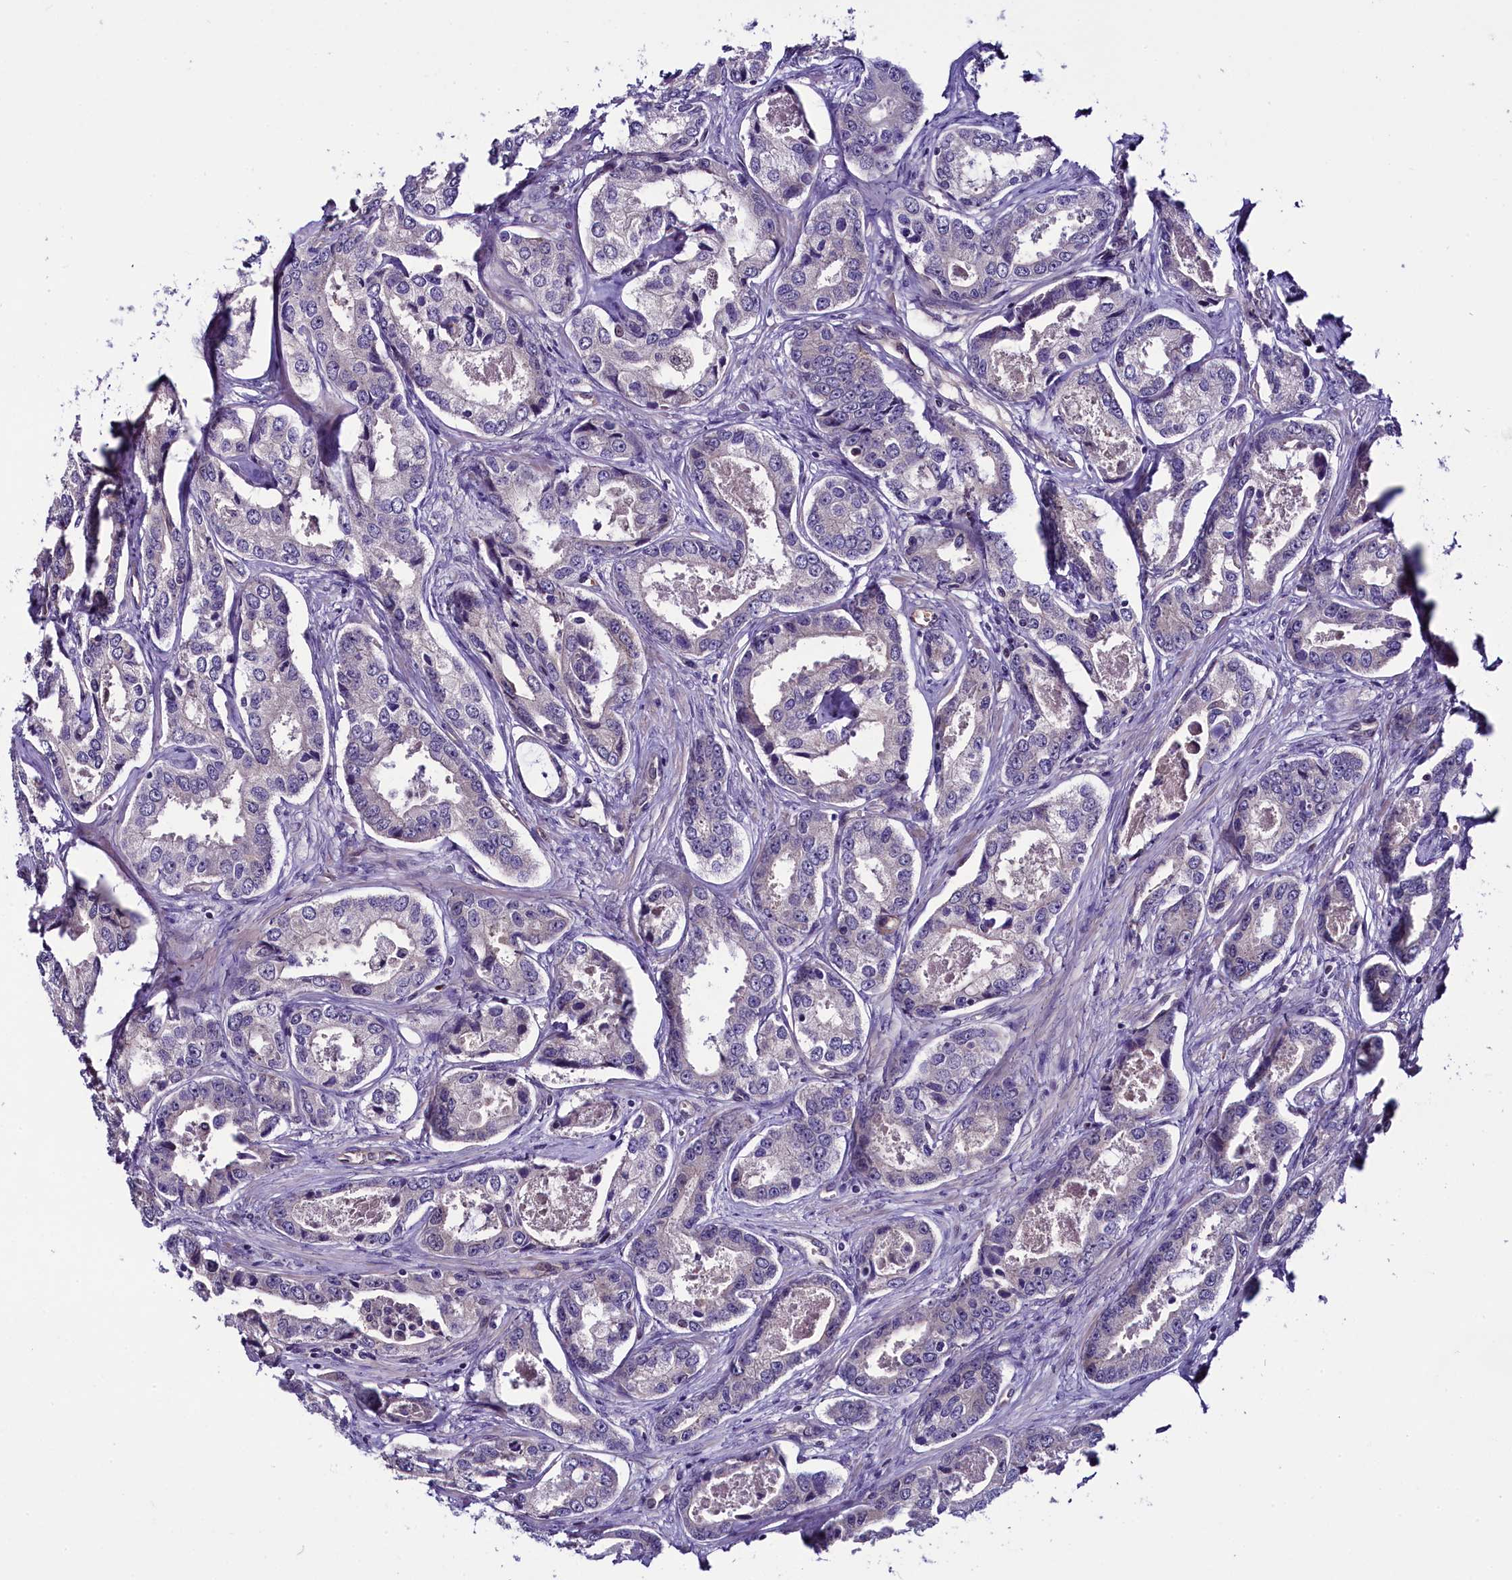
{"staining": {"intensity": "negative", "quantity": "none", "location": "none"}, "tissue": "prostate cancer", "cell_type": "Tumor cells", "image_type": "cancer", "snomed": [{"axis": "morphology", "description": "Adenocarcinoma, Low grade"}, {"axis": "topography", "description": "Prostate"}], "caption": "Protein analysis of low-grade adenocarcinoma (prostate) shows no significant staining in tumor cells.", "gene": "C9orf40", "patient": {"sex": "male", "age": 68}}